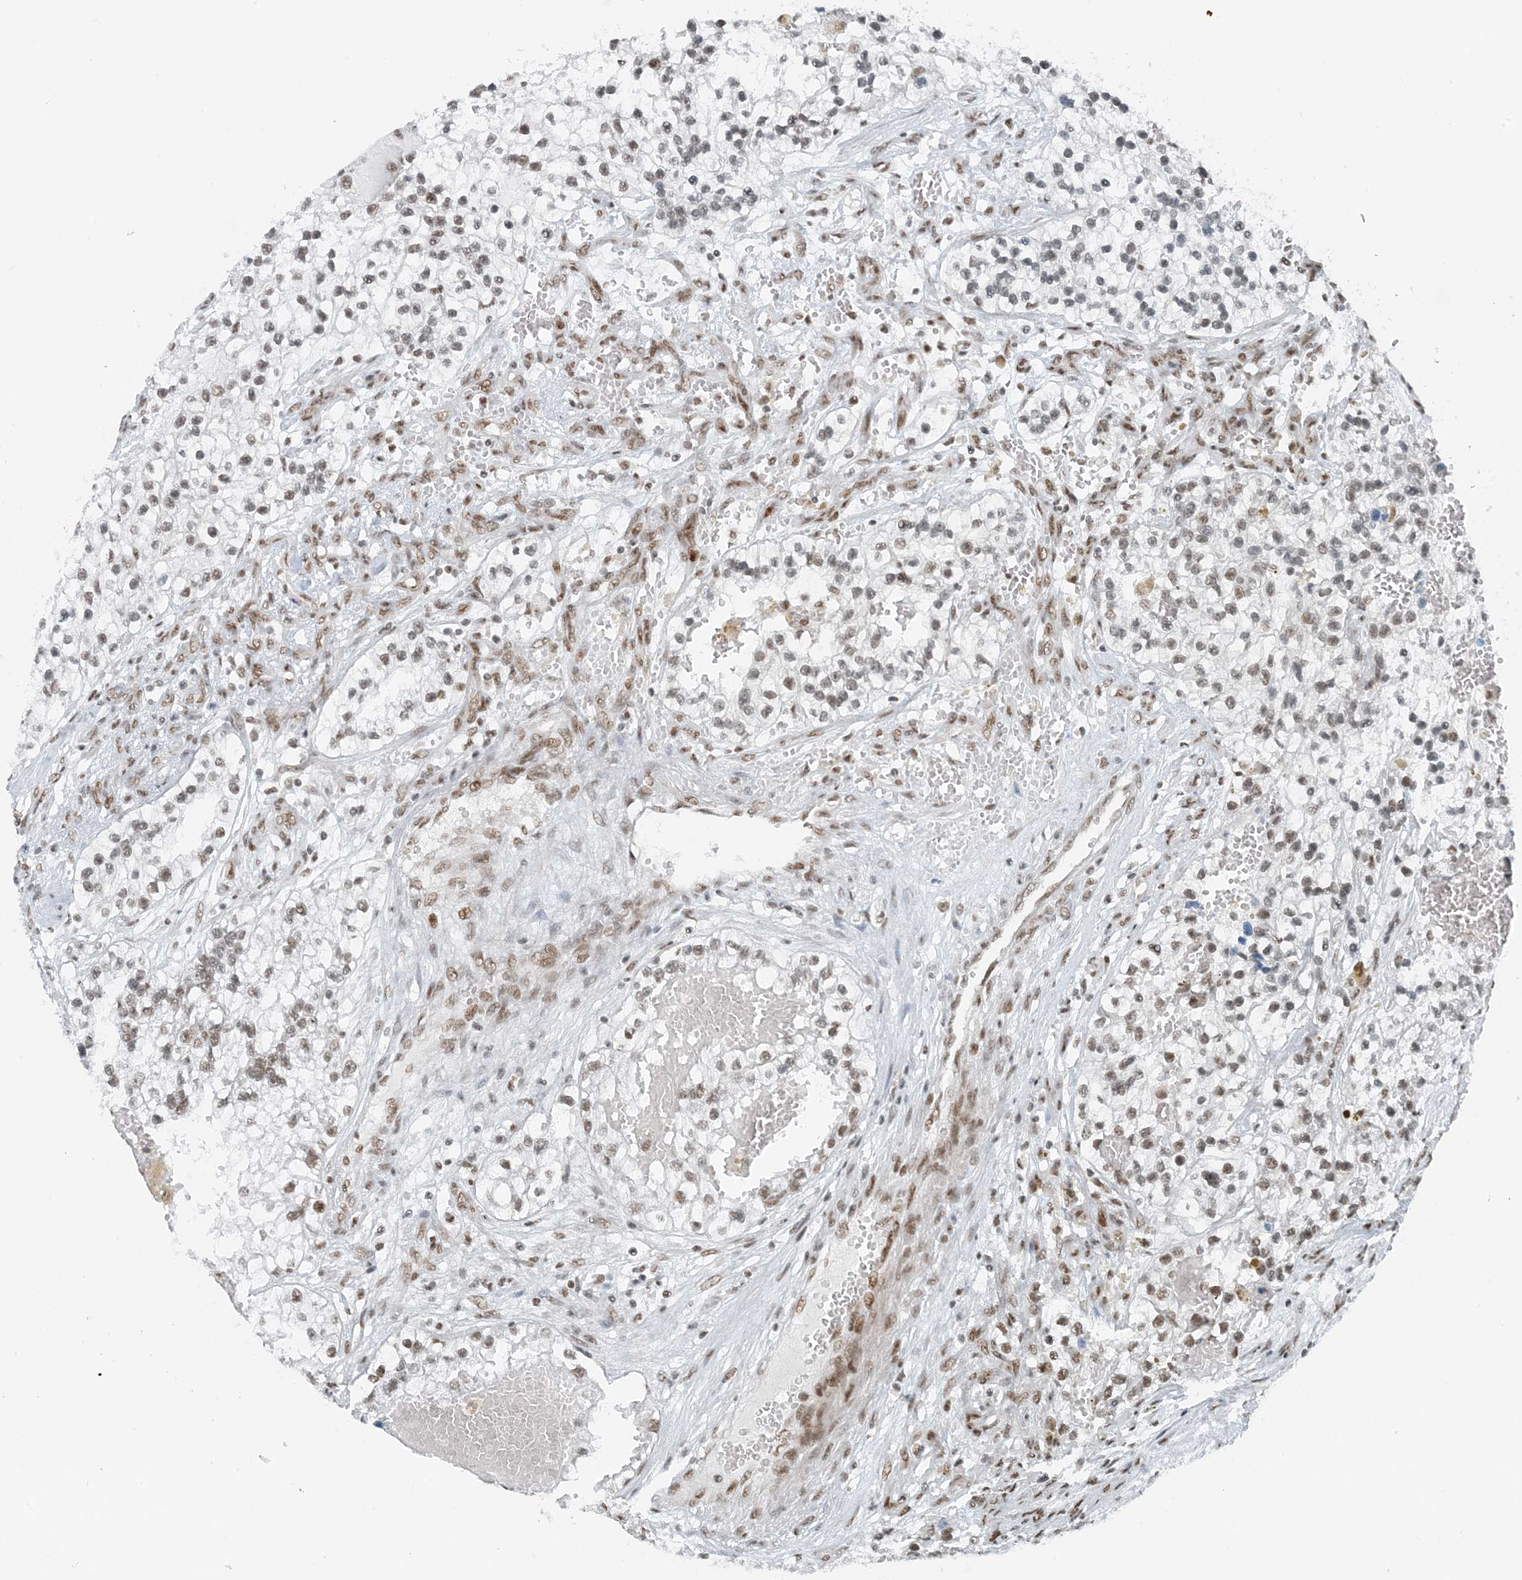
{"staining": {"intensity": "moderate", "quantity": "<25%", "location": "nuclear"}, "tissue": "renal cancer", "cell_type": "Tumor cells", "image_type": "cancer", "snomed": [{"axis": "morphology", "description": "Adenocarcinoma, NOS"}, {"axis": "topography", "description": "Kidney"}], "caption": "Protein staining of renal cancer tissue demonstrates moderate nuclear positivity in about <25% of tumor cells. The staining is performed using DAB (3,3'-diaminobenzidine) brown chromogen to label protein expression. The nuclei are counter-stained blue using hematoxylin.", "gene": "ZNF500", "patient": {"sex": "female", "age": 57}}